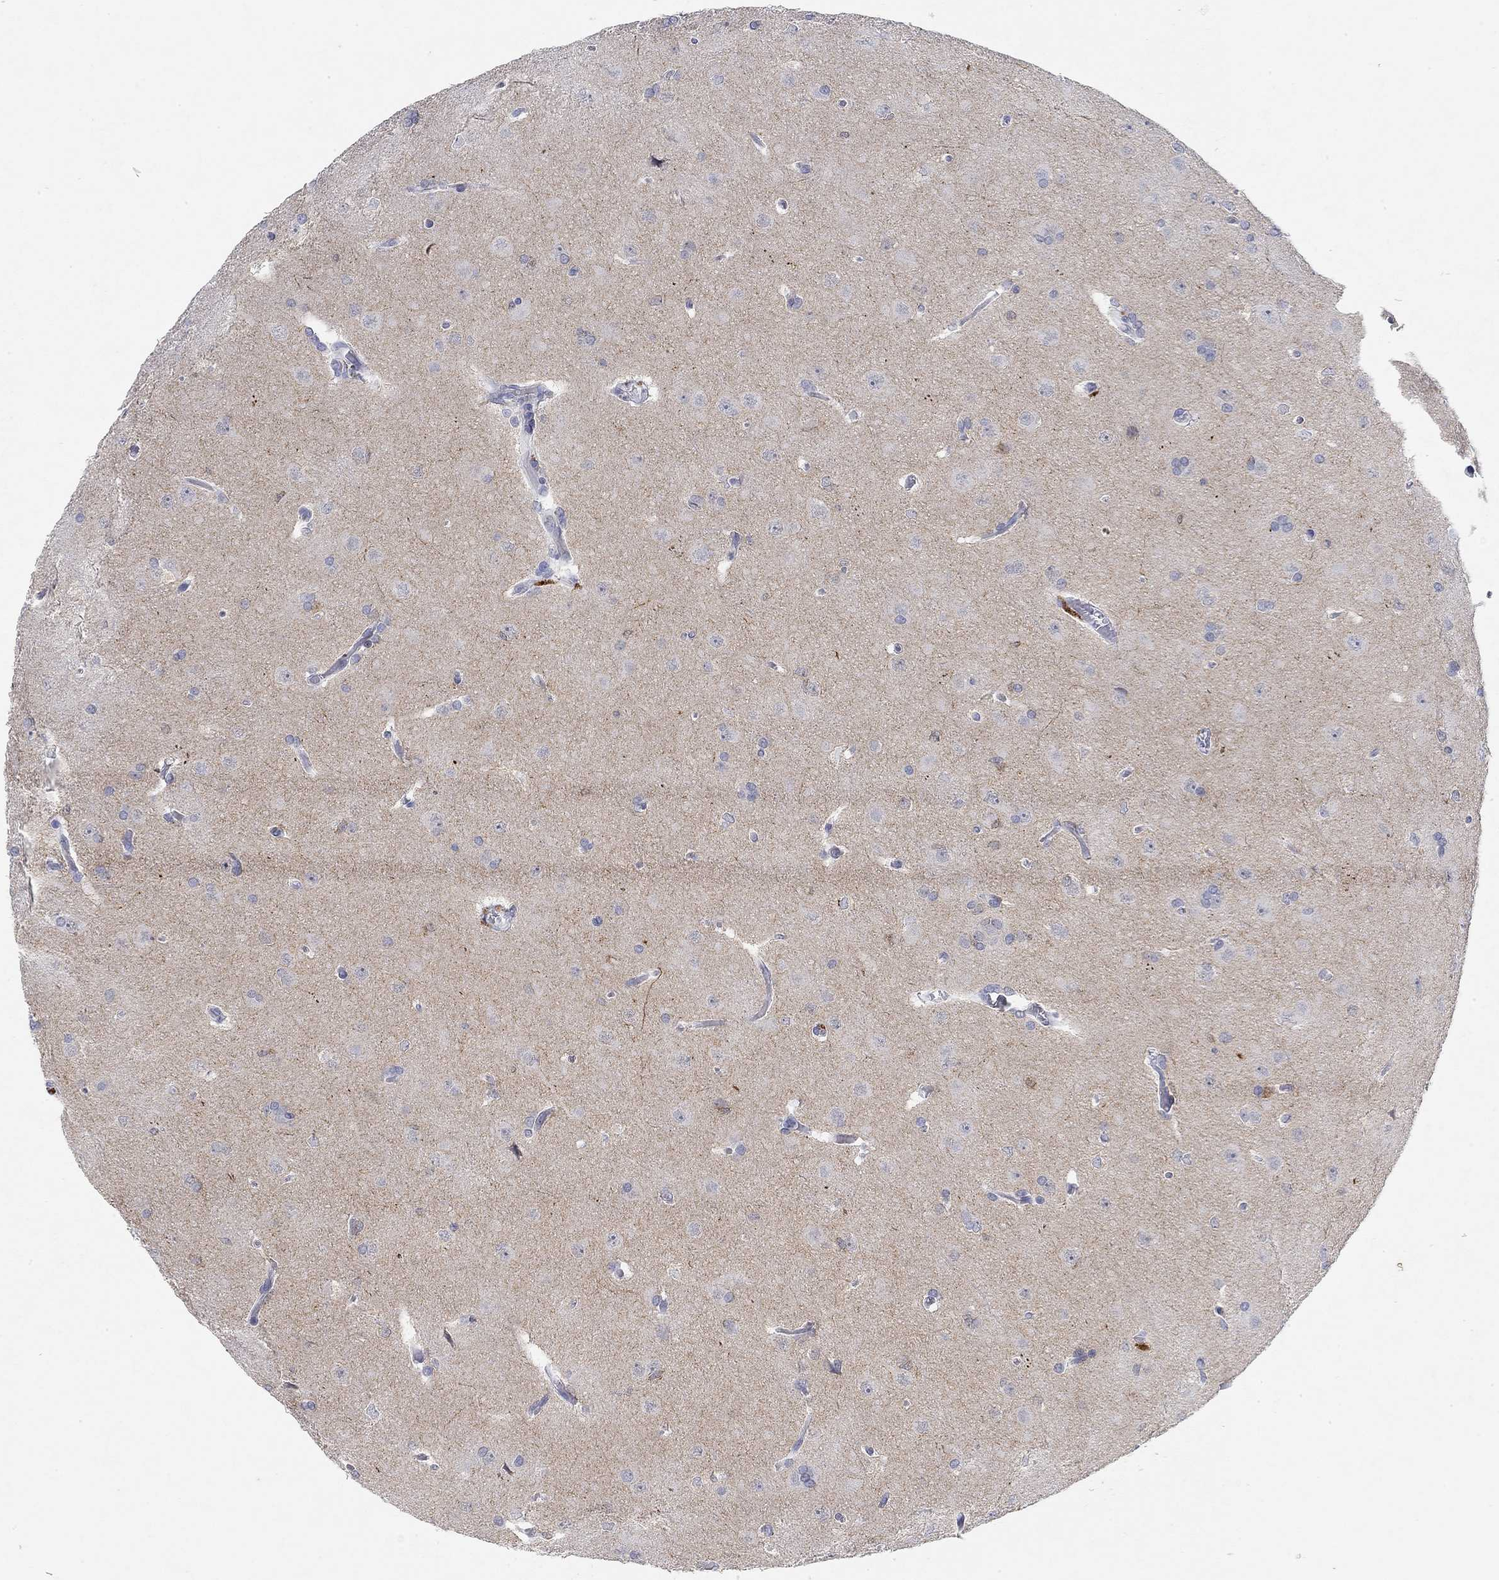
{"staining": {"intensity": "negative", "quantity": "none", "location": "none"}, "tissue": "glioma", "cell_type": "Tumor cells", "image_type": "cancer", "snomed": [{"axis": "morphology", "description": "Glioma, malignant, Low grade"}, {"axis": "topography", "description": "Brain"}], "caption": "Immunohistochemistry (IHC) of malignant low-grade glioma displays no staining in tumor cells.", "gene": "VAT1L", "patient": {"sex": "female", "age": 32}}